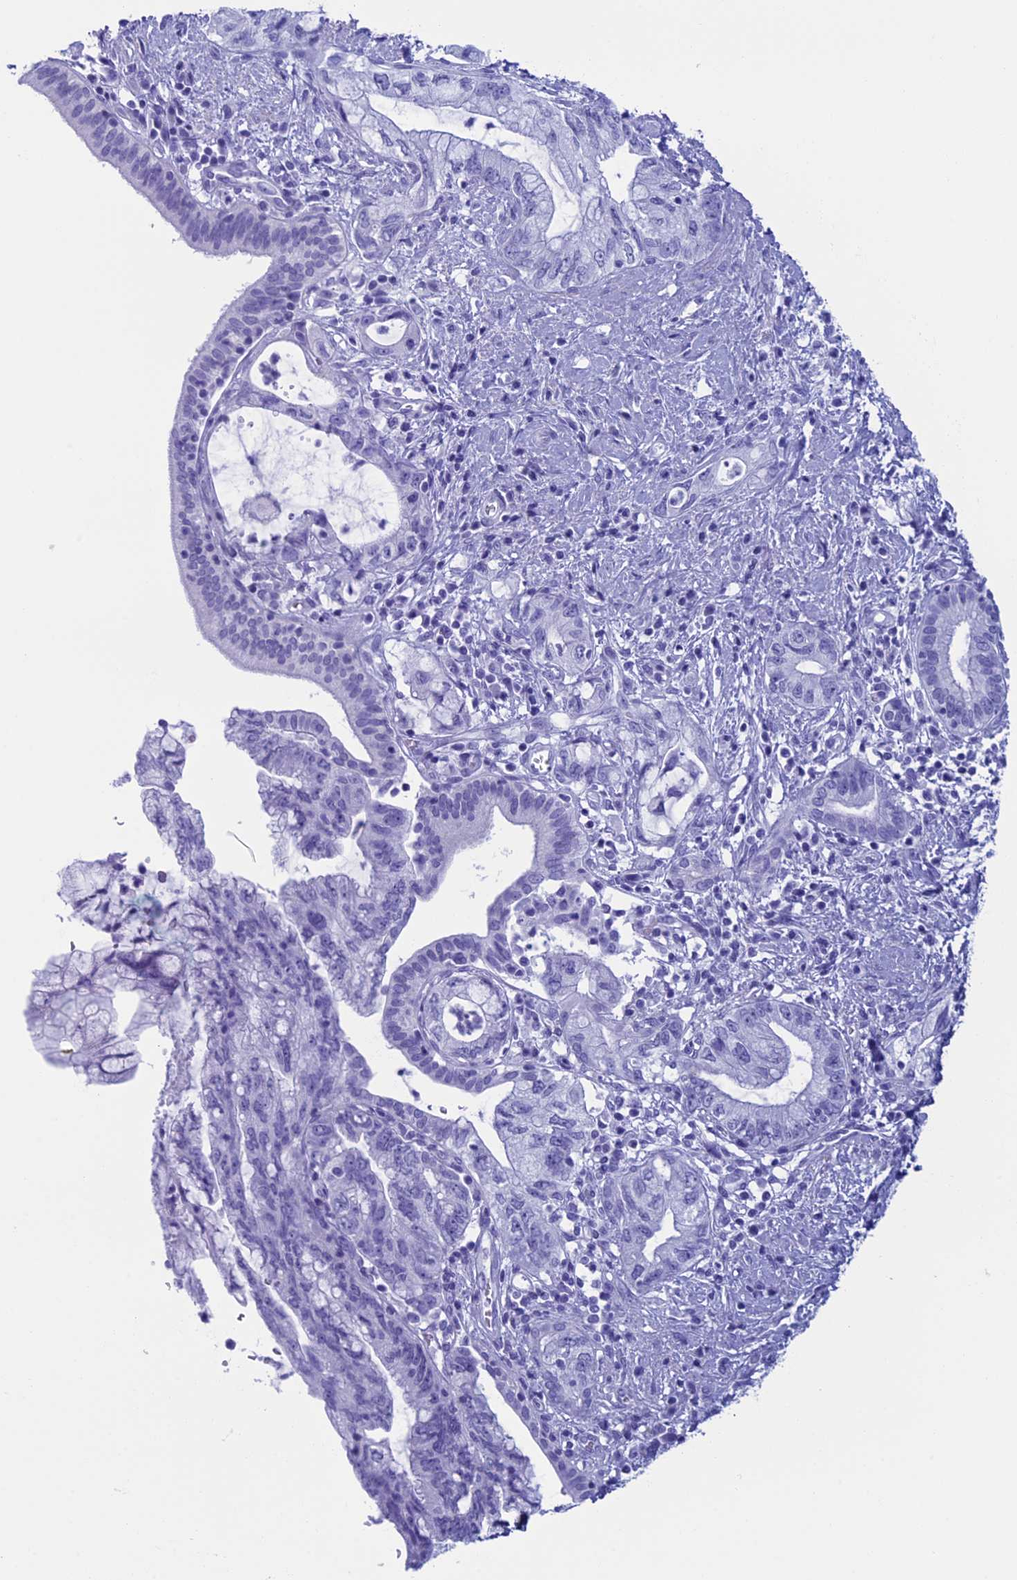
{"staining": {"intensity": "negative", "quantity": "none", "location": "none"}, "tissue": "pancreatic cancer", "cell_type": "Tumor cells", "image_type": "cancer", "snomed": [{"axis": "morphology", "description": "Adenocarcinoma, NOS"}, {"axis": "topography", "description": "Pancreas"}], "caption": "A micrograph of pancreatic cancer stained for a protein displays no brown staining in tumor cells.", "gene": "FAM169A", "patient": {"sex": "female", "age": 73}}